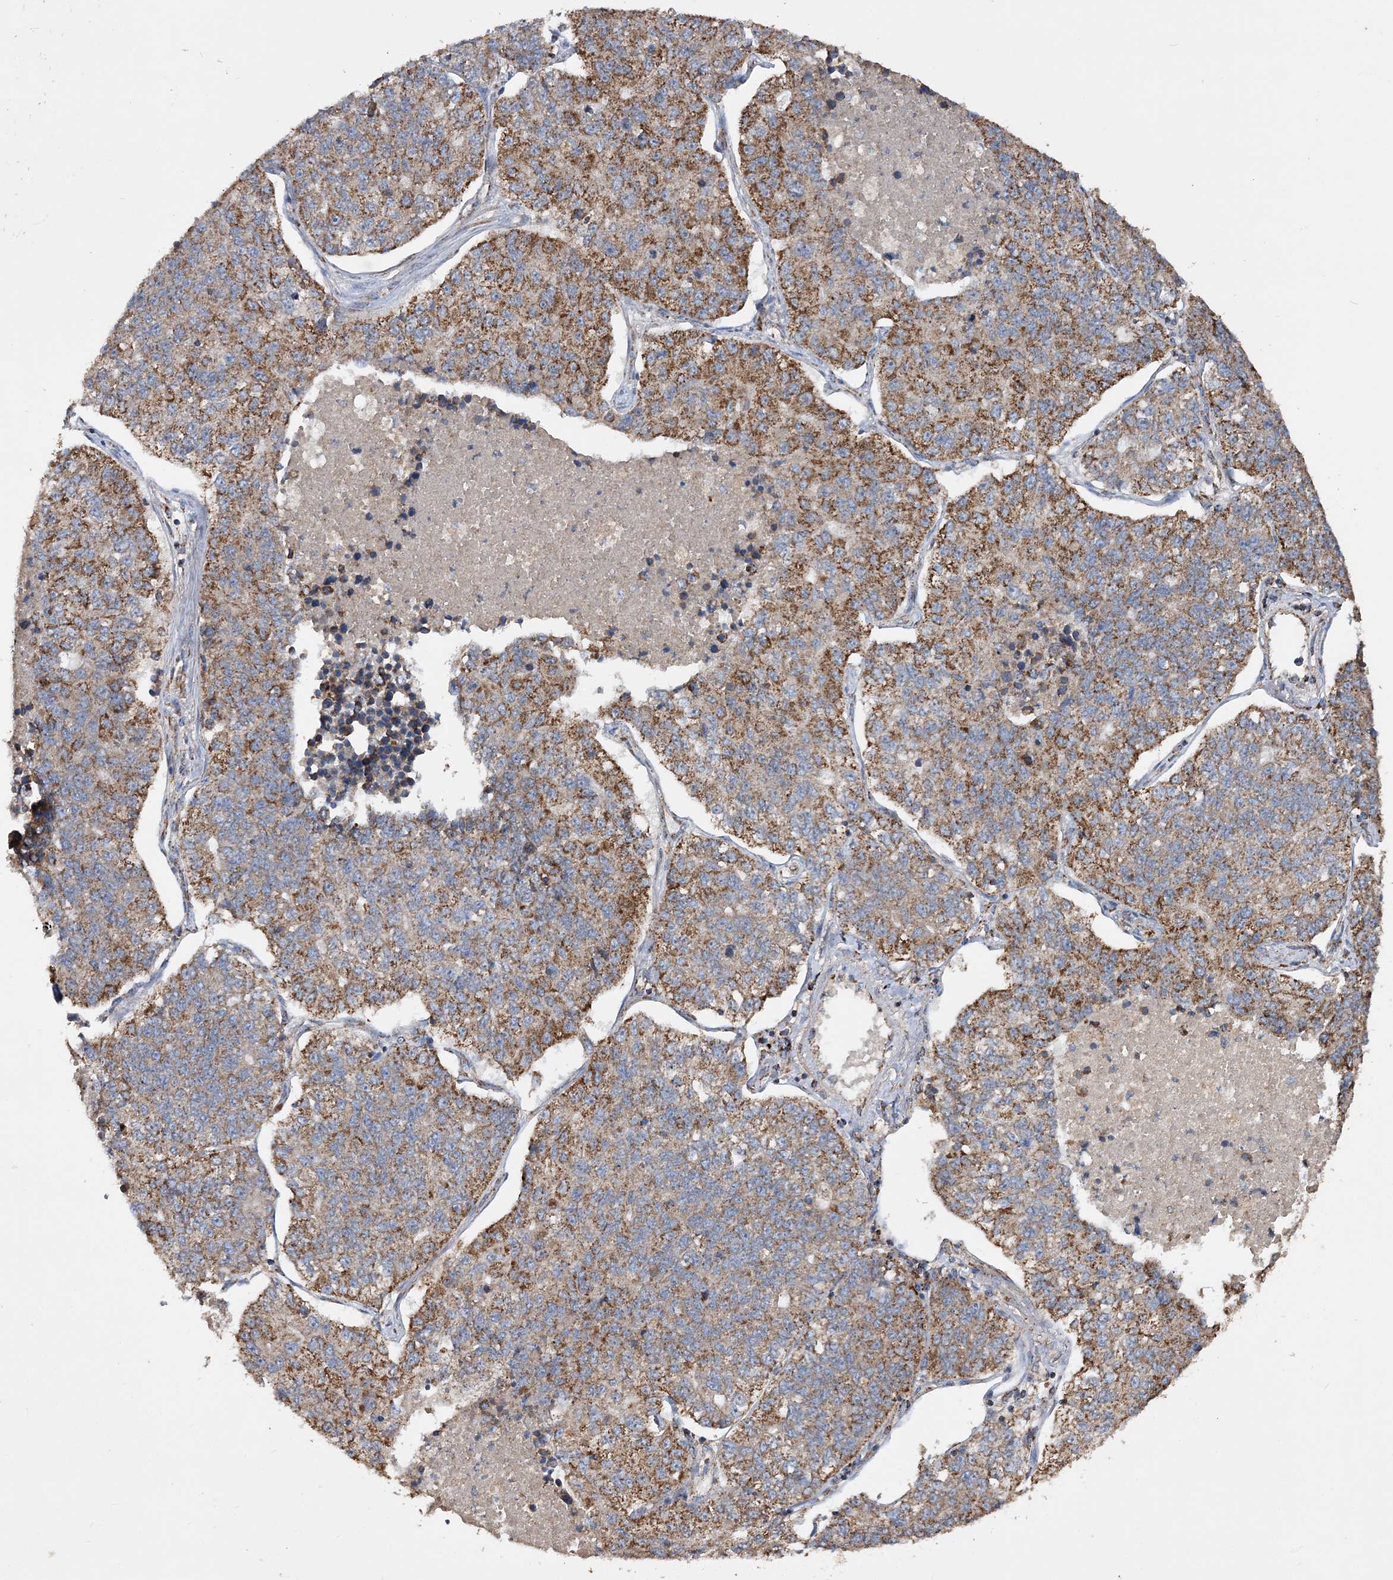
{"staining": {"intensity": "moderate", "quantity": "25%-75%", "location": "cytoplasmic/membranous"}, "tissue": "lung cancer", "cell_type": "Tumor cells", "image_type": "cancer", "snomed": [{"axis": "morphology", "description": "Adenocarcinoma, NOS"}, {"axis": "topography", "description": "Lung"}], "caption": "A medium amount of moderate cytoplasmic/membranous staining is appreciated in approximately 25%-75% of tumor cells in lung cancer (adenocarcinoma) tissue. (brown staining indicates protein expression, while blue staining denotes nuclei).", "gene": "POC5", "patient": {"sex": "male", "age": 49}}